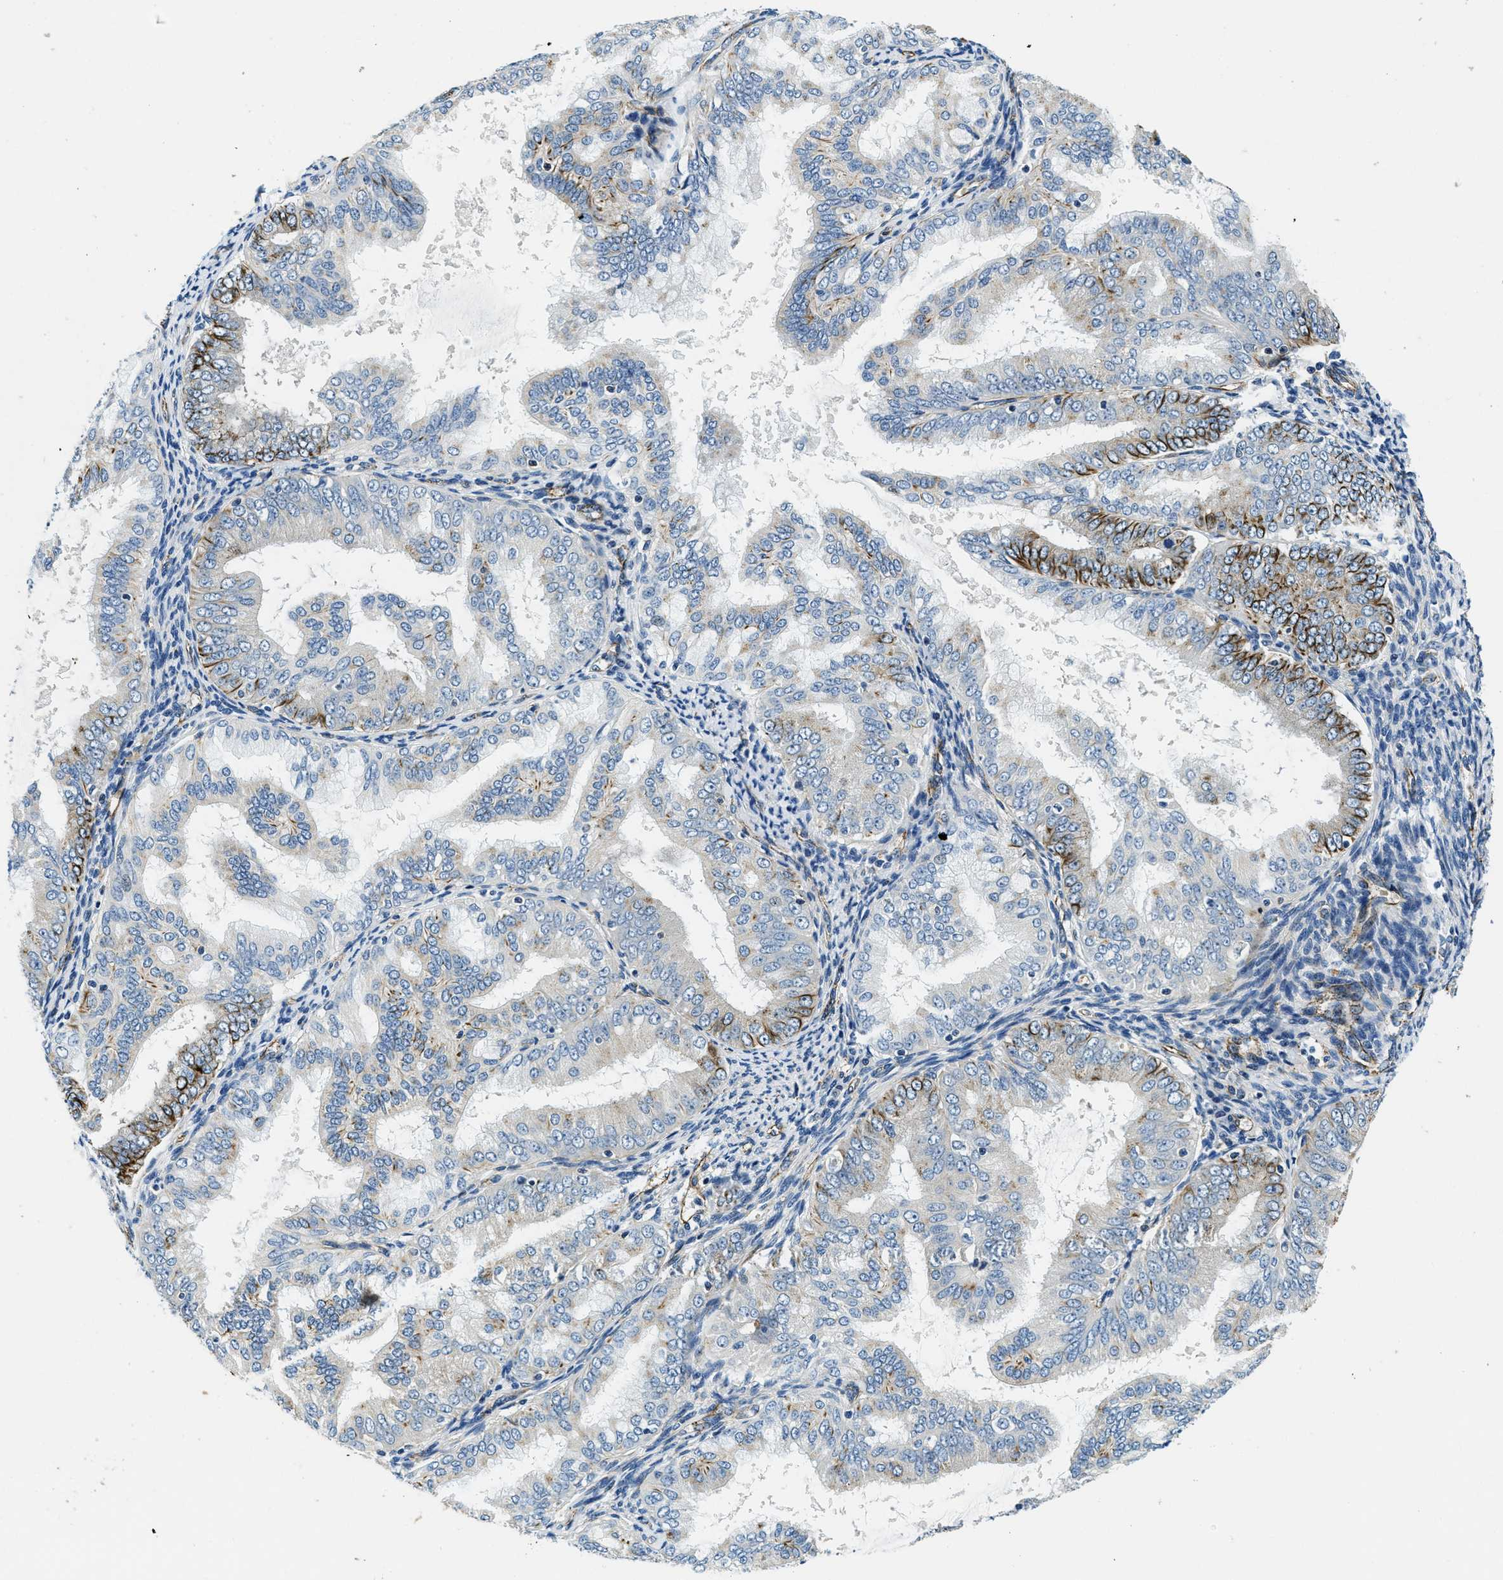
{"staining": {"intensity": "strong", "quantity": "<25%", "location": "cytoplasmic/membranous"}, "tissue": "endometrial cancer", "cell_type": "Tumor cells", "image_type": "cancer", "snomed": [{"axis": "morphology", "description": "Adenocarcinoma, NOS"}, {"axis": "topography", "description": "Endometrium"}], "caption": "The image demonstrates immunohistochemical staining of endometrial adenocarcinoma. There is strong cytoplasmic/membranous positivity is identified in approximately <25% of tumor cells.", "gene": "GNS", "patient": {"sex": "female", "age": 63}}